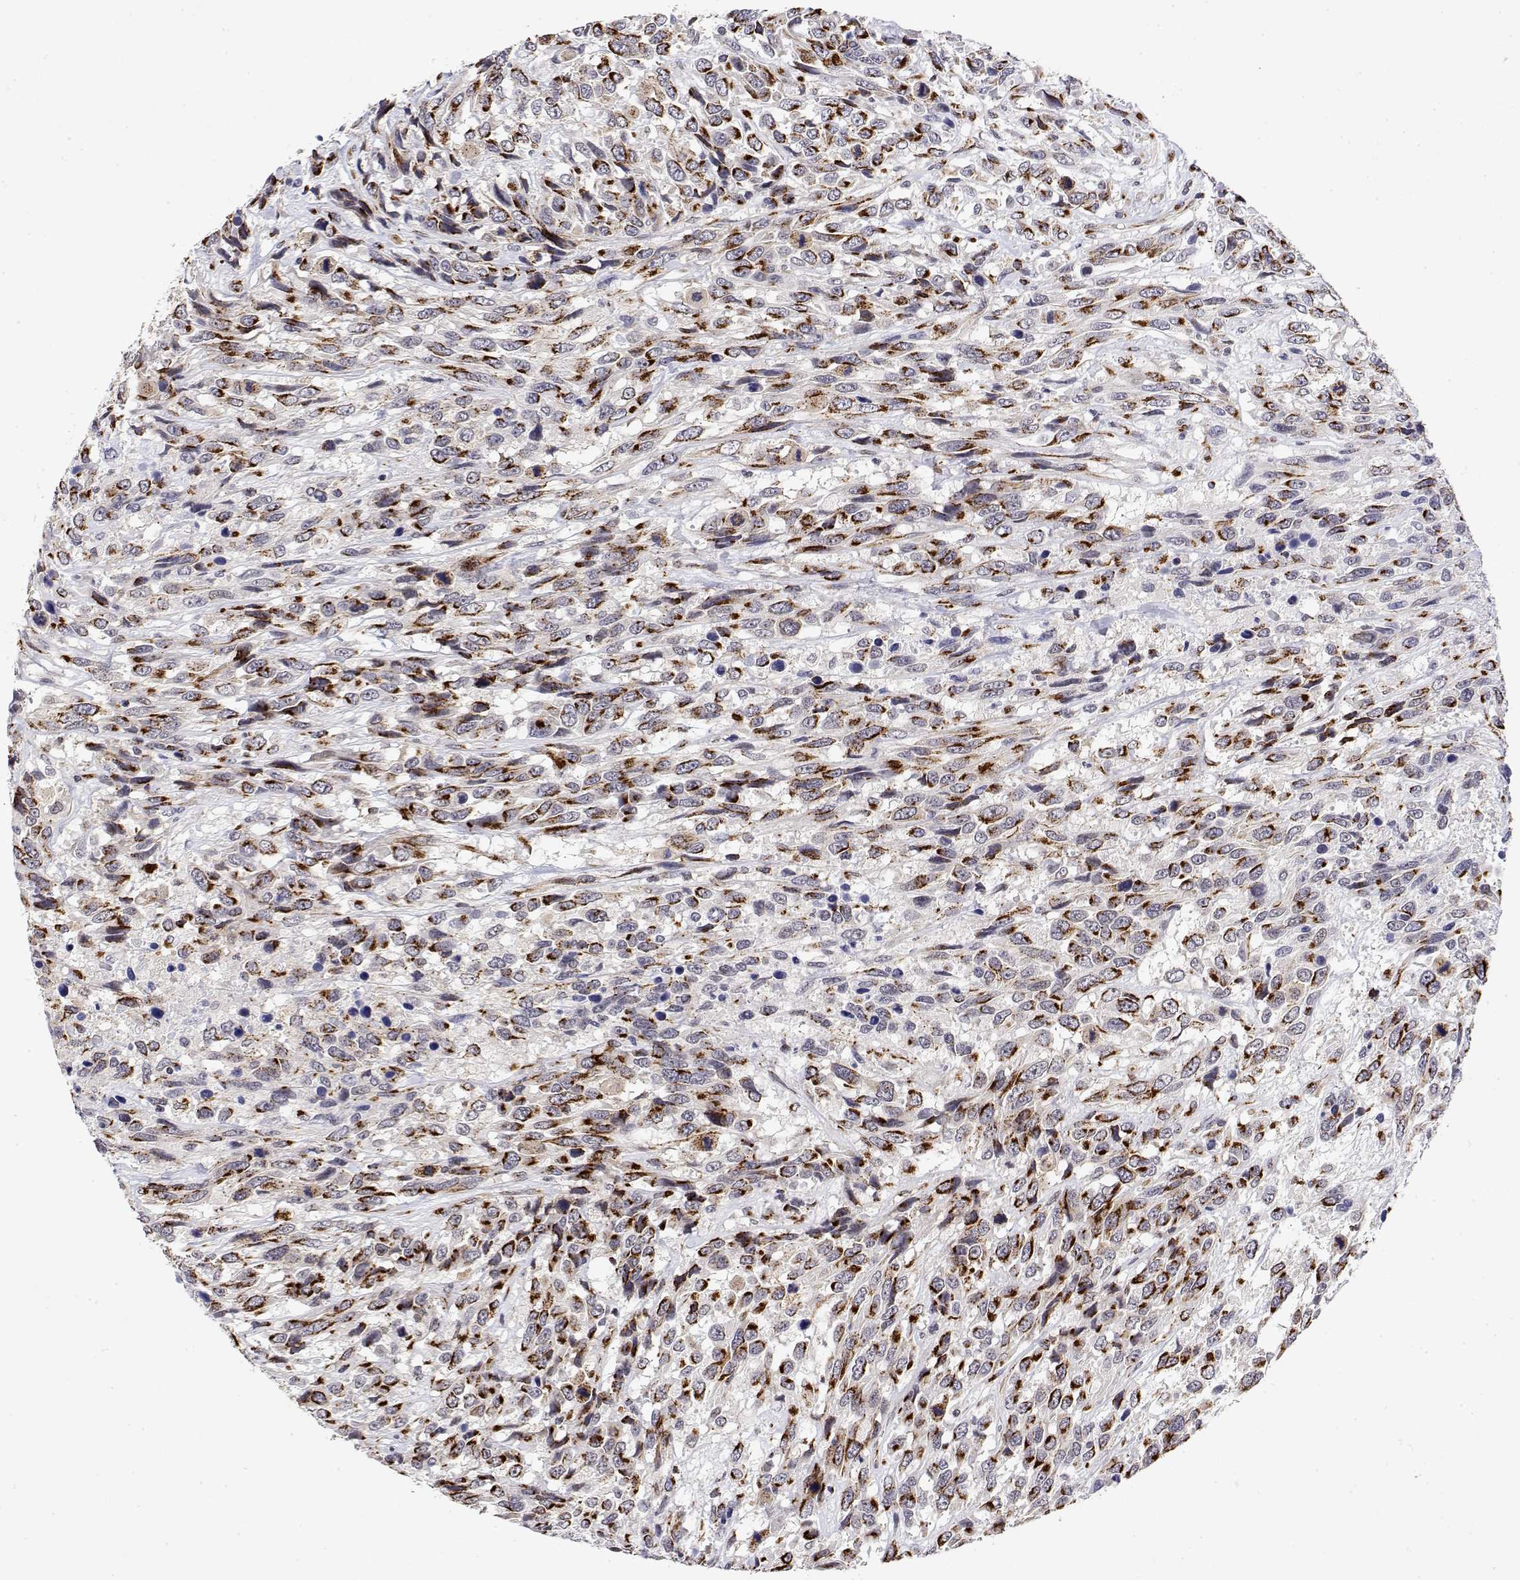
{"staining": {"intensity": "strong", "quantity": ">75%", "location": "cytoplasmic/membranous"}, "tissue": "urothelial cancer", "cell_type": "Tumor cells", "image_type": "cancer", "snomed": [{"axis": "morphology", "description": "Urothelial carcinoma, High grade"}, {"axis": "topography", "description": "Urinary bladder"}], "caption": "The image displays staining of urothelial cancer, revealing strong cytoplasmic/membranous protein staining (brown color) within tumor cells.", "gene": "YIPF3", "patient": {"sex": "female", "age": 70}}